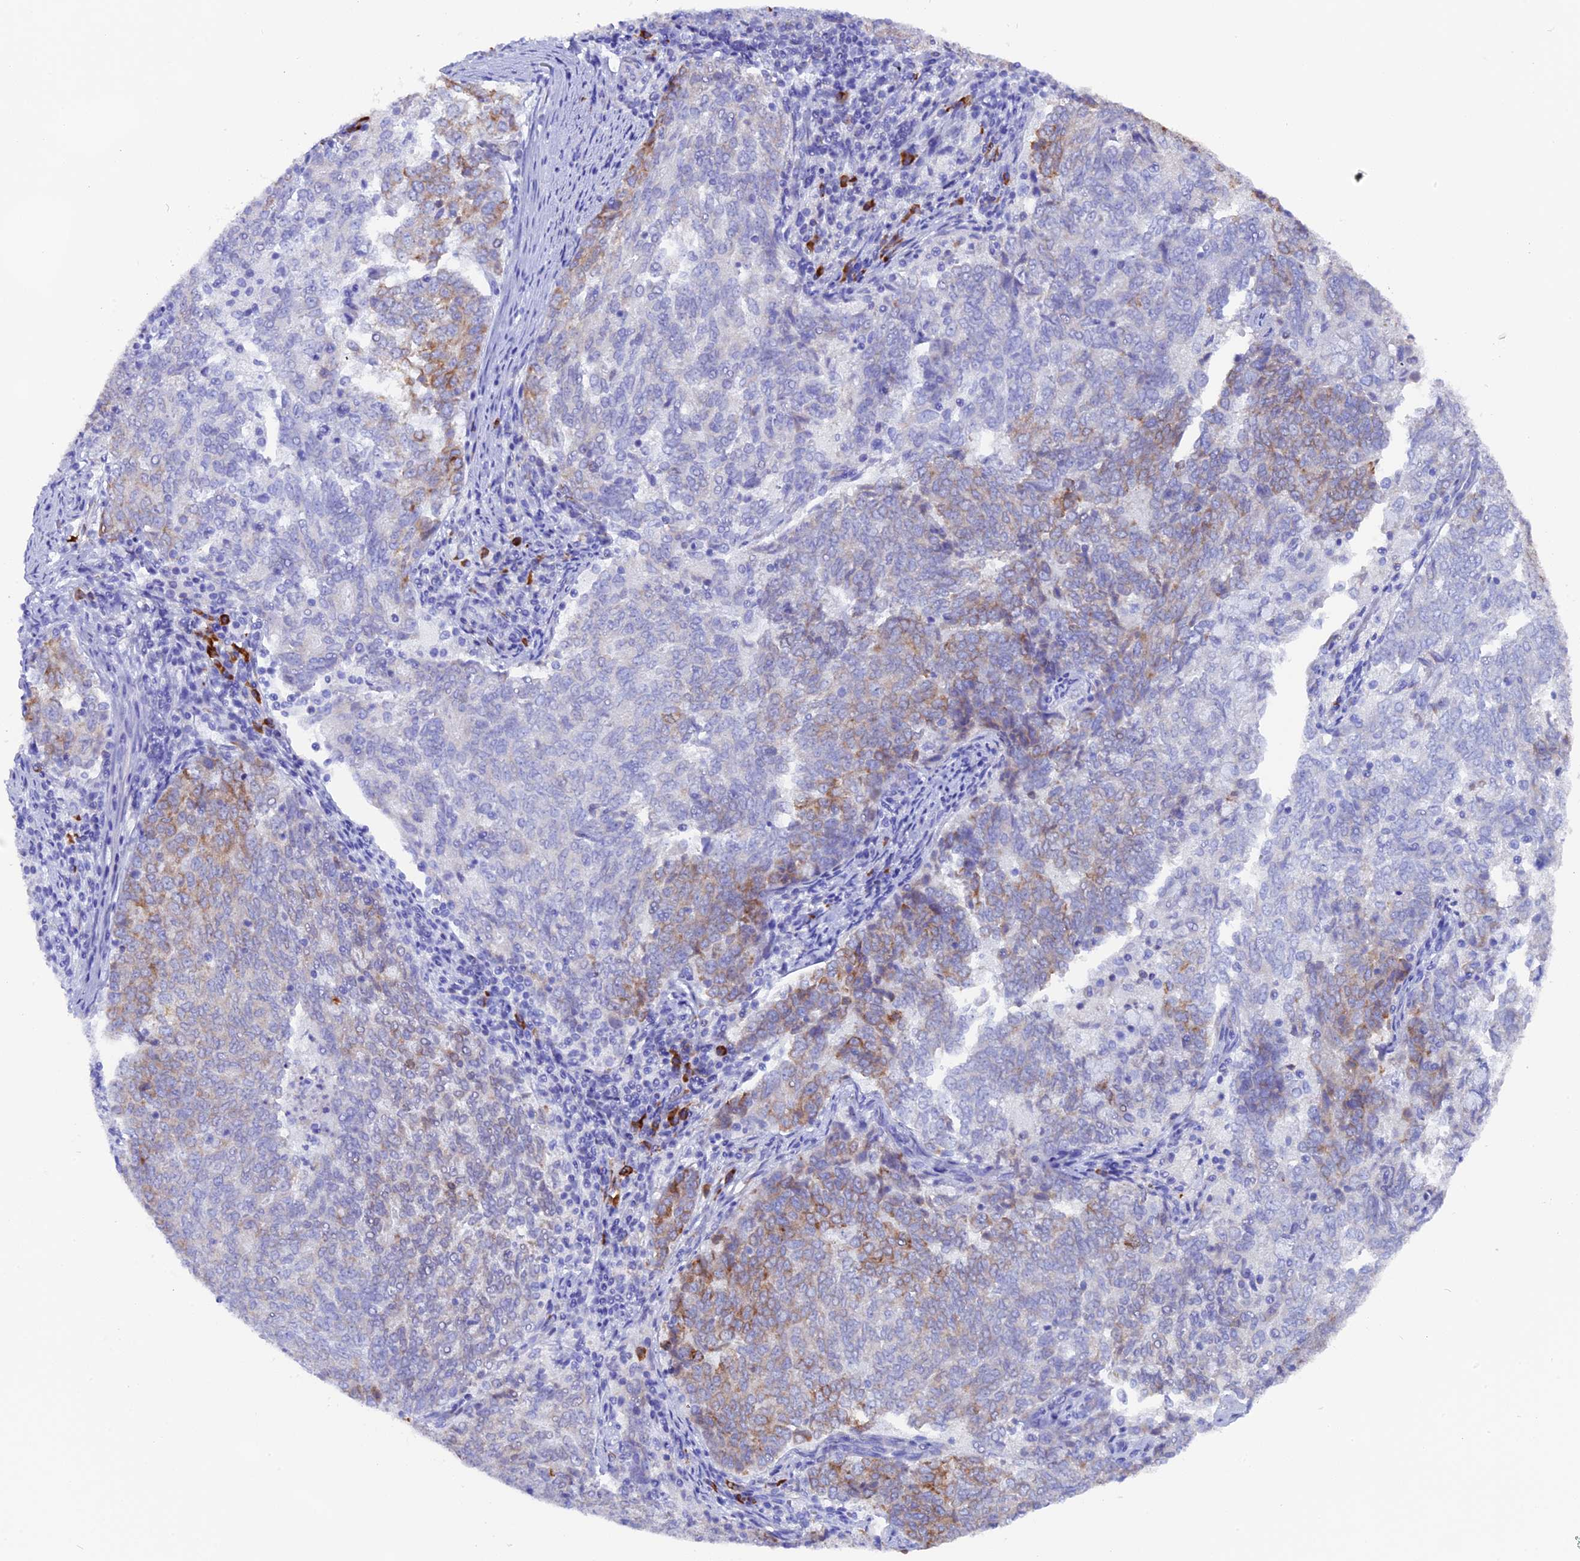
{"staining": {"intensity": "moderate", "quantity": "<25%", "location": "cytoplasmic/membranous"}, "tissue": "endometrial cancer", "cell_type": "Tumor cells", "image_type": "cancer", "snomed": [{"axis": "morphology", "description": "Adenocarcinoma, NOS"}, {"axis": "topography", "description": "Endometrium"}], "caption": "There is low levels of moderate cytoplasmic/membranous positivity in tumor cells of endometrial cancer (adenocarcinoma), as demonstrated by immunohistochemical staining (brown color).", "gene": "FKBP11", "patient": {"sex": "female", "age": 80}}